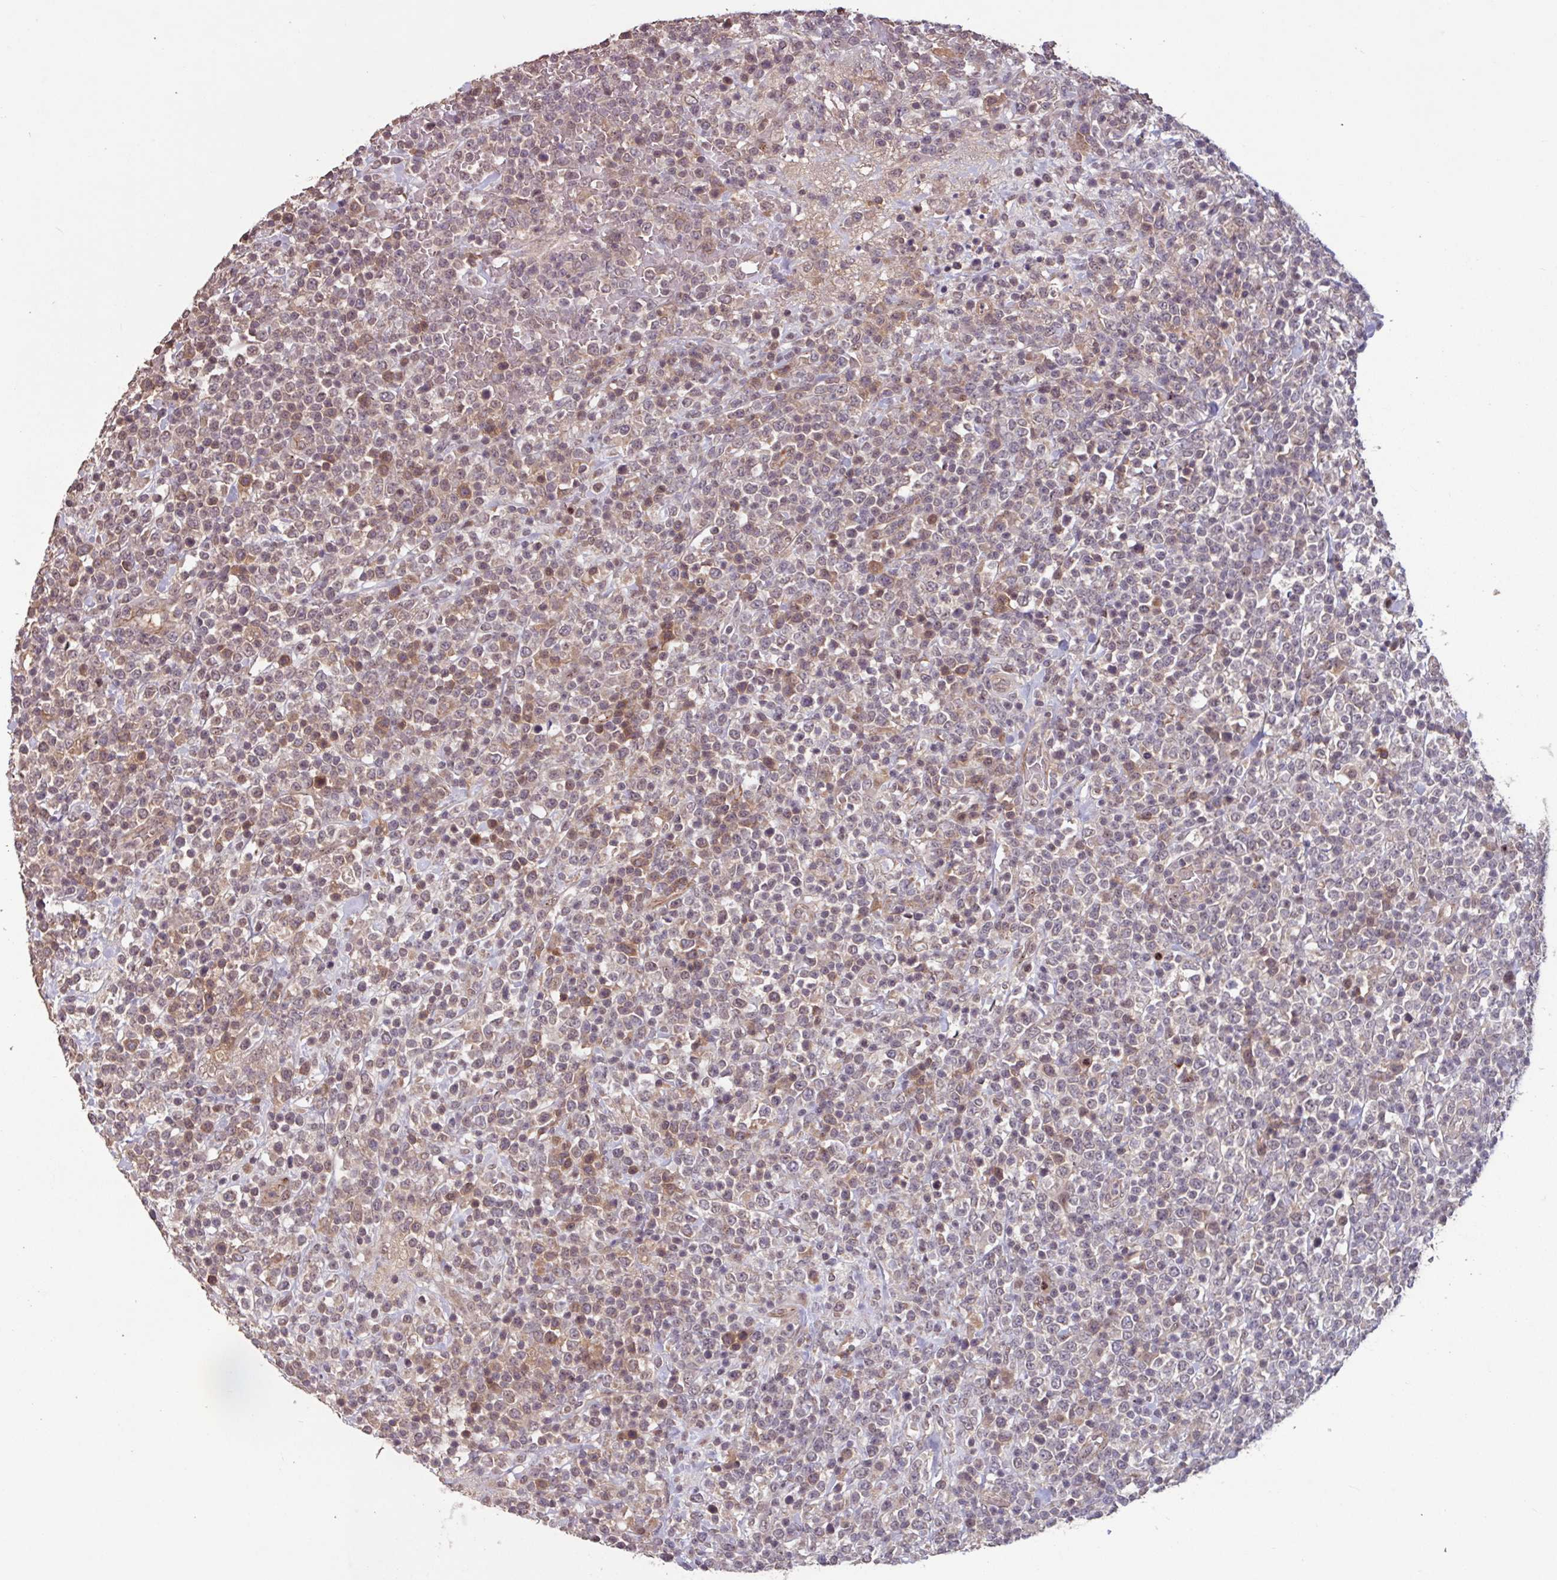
{"staining": {"intensity": "negative", "quantity": "none", "location": "none"}, "tissue": "lymphoma", "cell_type": "Tumor cells", "image_type": "cancer", "snomed": [{"axis": "morphology", "description": "Malignant lymphoma, non-Hodgkin's type, High grade"}, {"axis": "topography", "description": "Colon"}], "caption": "The IHC image has no significant positivity in tumor cells of lymphoma tissue.", "gene": "TMEM88", "patient": {"sex": "female", "age": 53}}